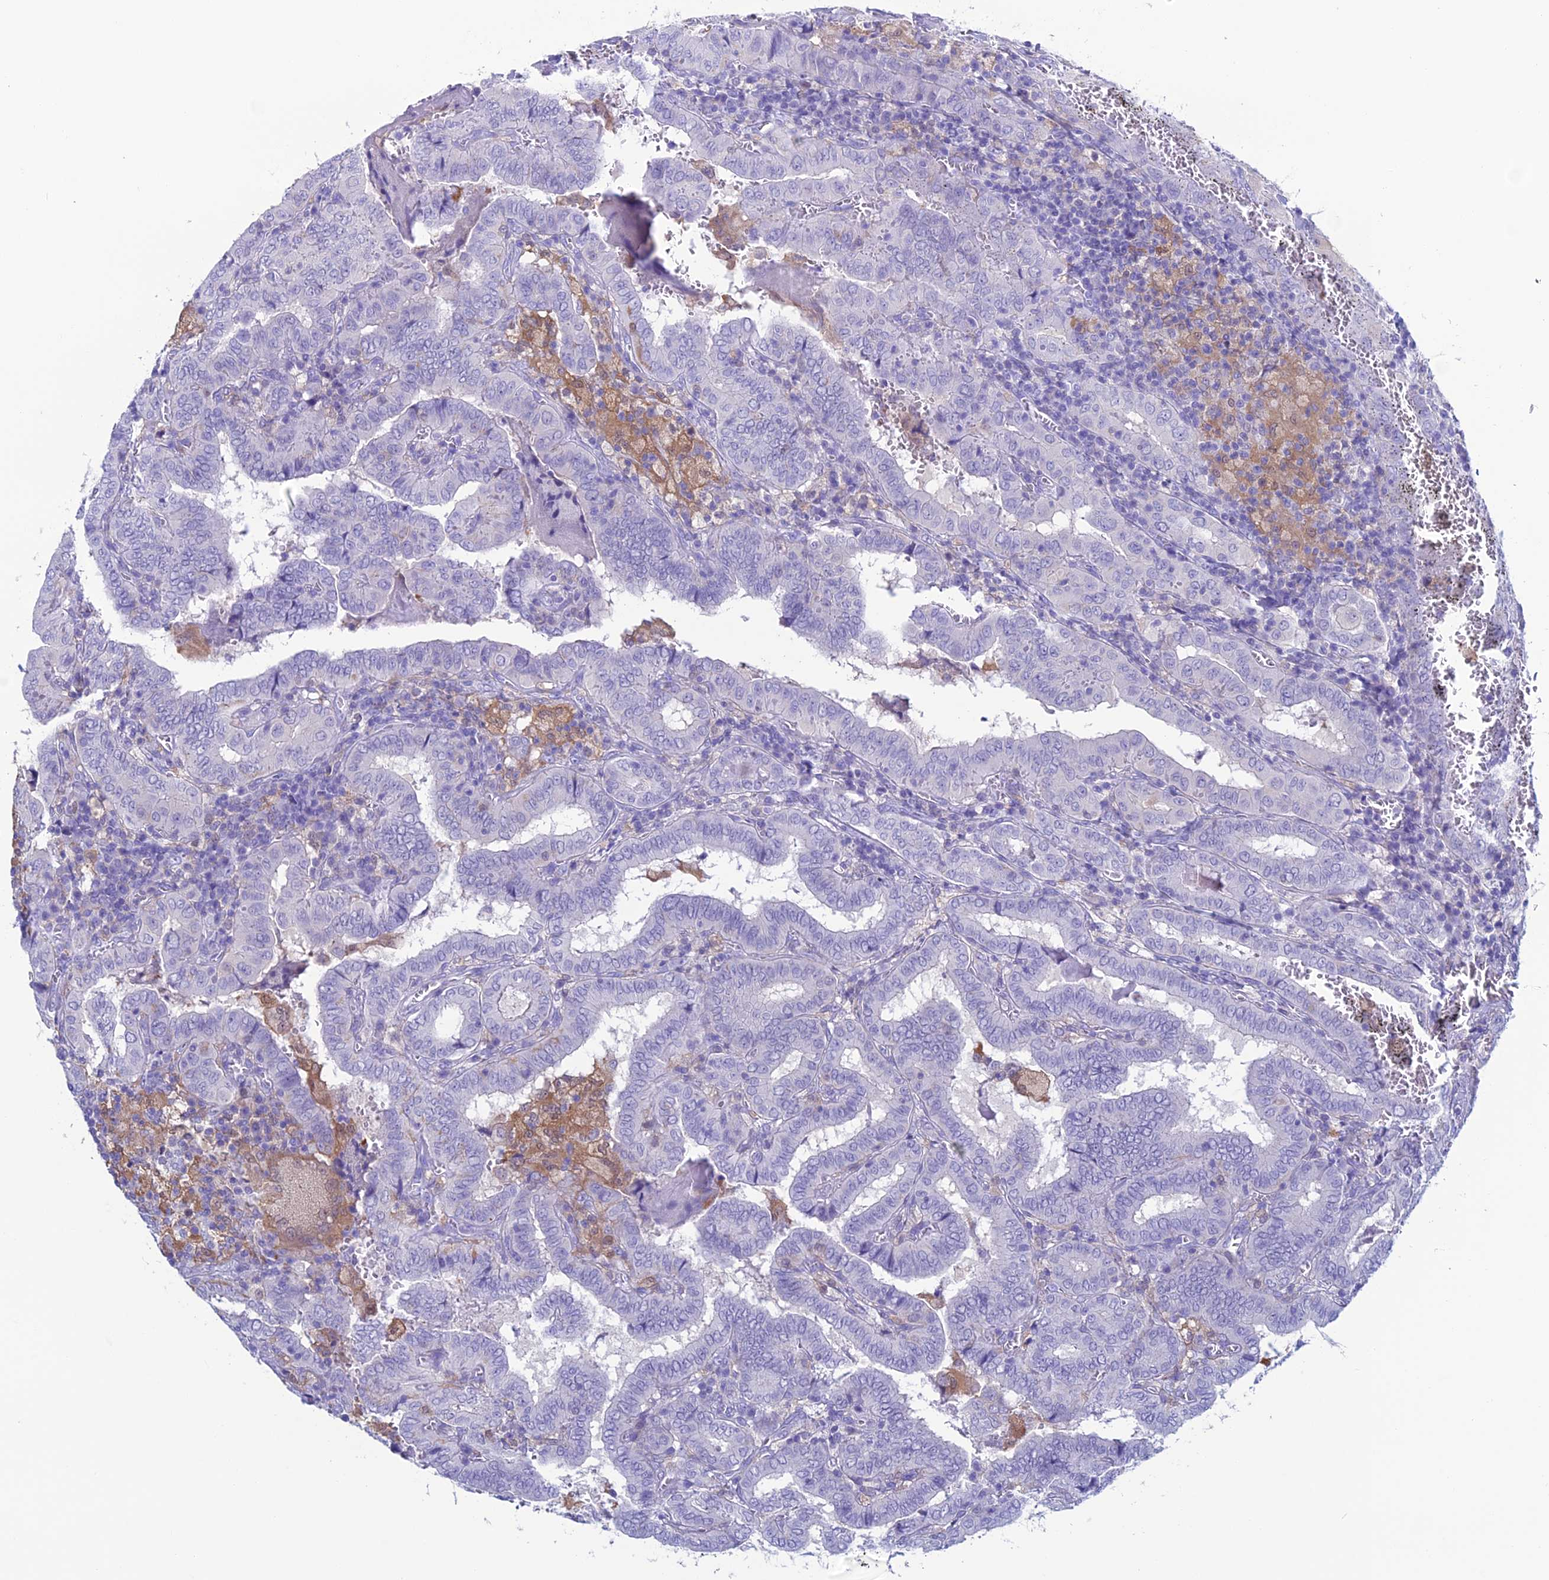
{"staining": {"intensity": "negative", "quantity": "none", "location": "none"}, "tissue": "thyroid cancer", "cell_type": "Tumor cells", "image_type": "cancer", "snomed": [{"axis": "morphology", "description": "Papillary adenocarcinoma, NOS"}, {"axis": "topography", "description": "Thyroid gland"}], "caption": "Tumor cells show no significant protein staining in thyroid cancer. (Brightfield microscopy of DAB (3,3'-diaminobenzidine) immunohistochemistry at high magnification).", "gene": "KCNK17", "patient": {"sex": "female", "age": 72}}